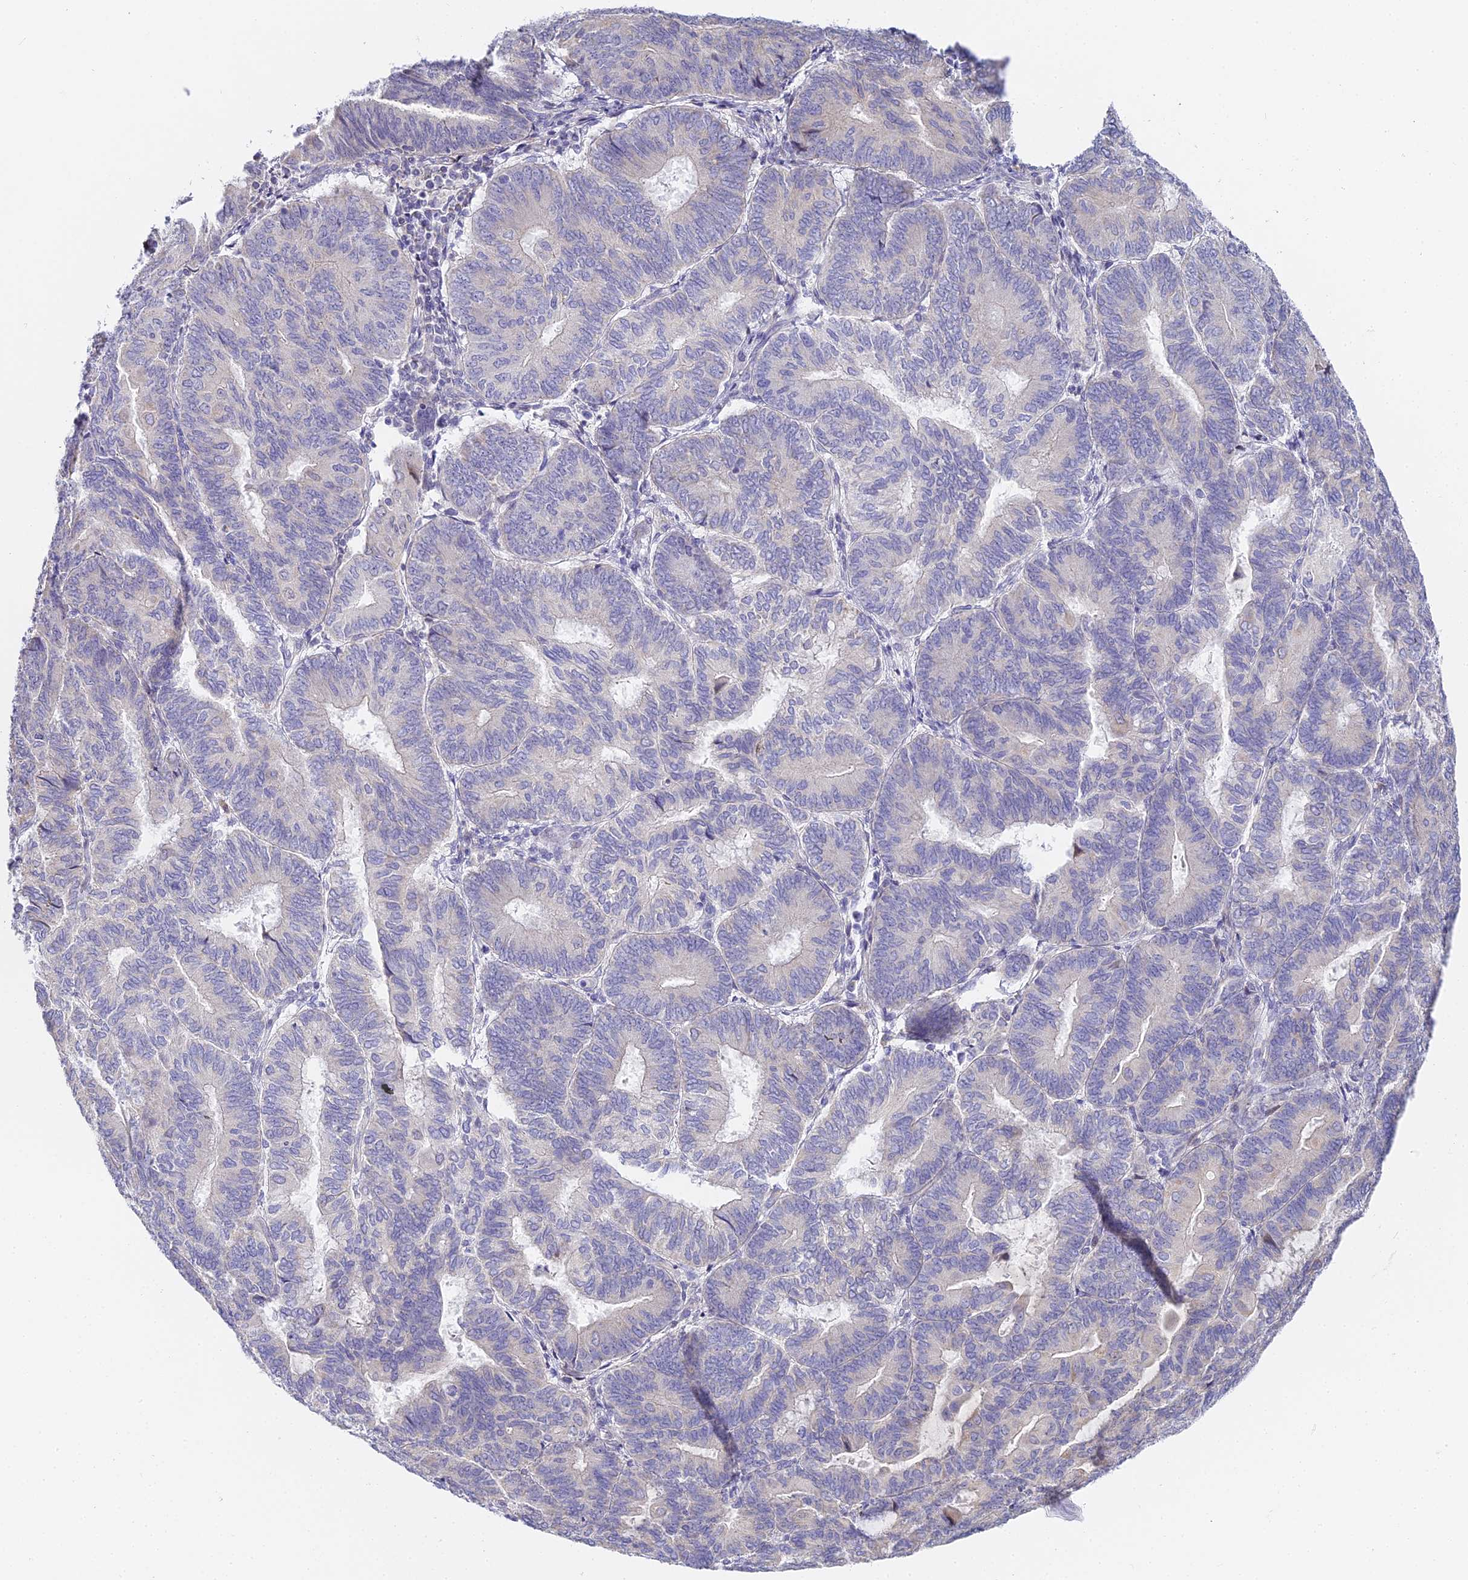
{"staining": {"intensity": "negative", "quantity": "none", "location": "none"}, "tissue": "endometrial cancer", "cell_type": "Tumor cells", "image_type": "cancer", "snomed": [{"axis": "morphology", "description": "Adenocarcinoma, NOS"}, {"axis": "topography", "description": "Endometrium"}], "caption": "This is an immunohistochemistry (IHC) photomicrograph of human endometrial cancer (adenocarcinoma). There is no positivity in tumor cells.", "gene": "SERP1", "patient": {"sex": "female", "age": 81}}